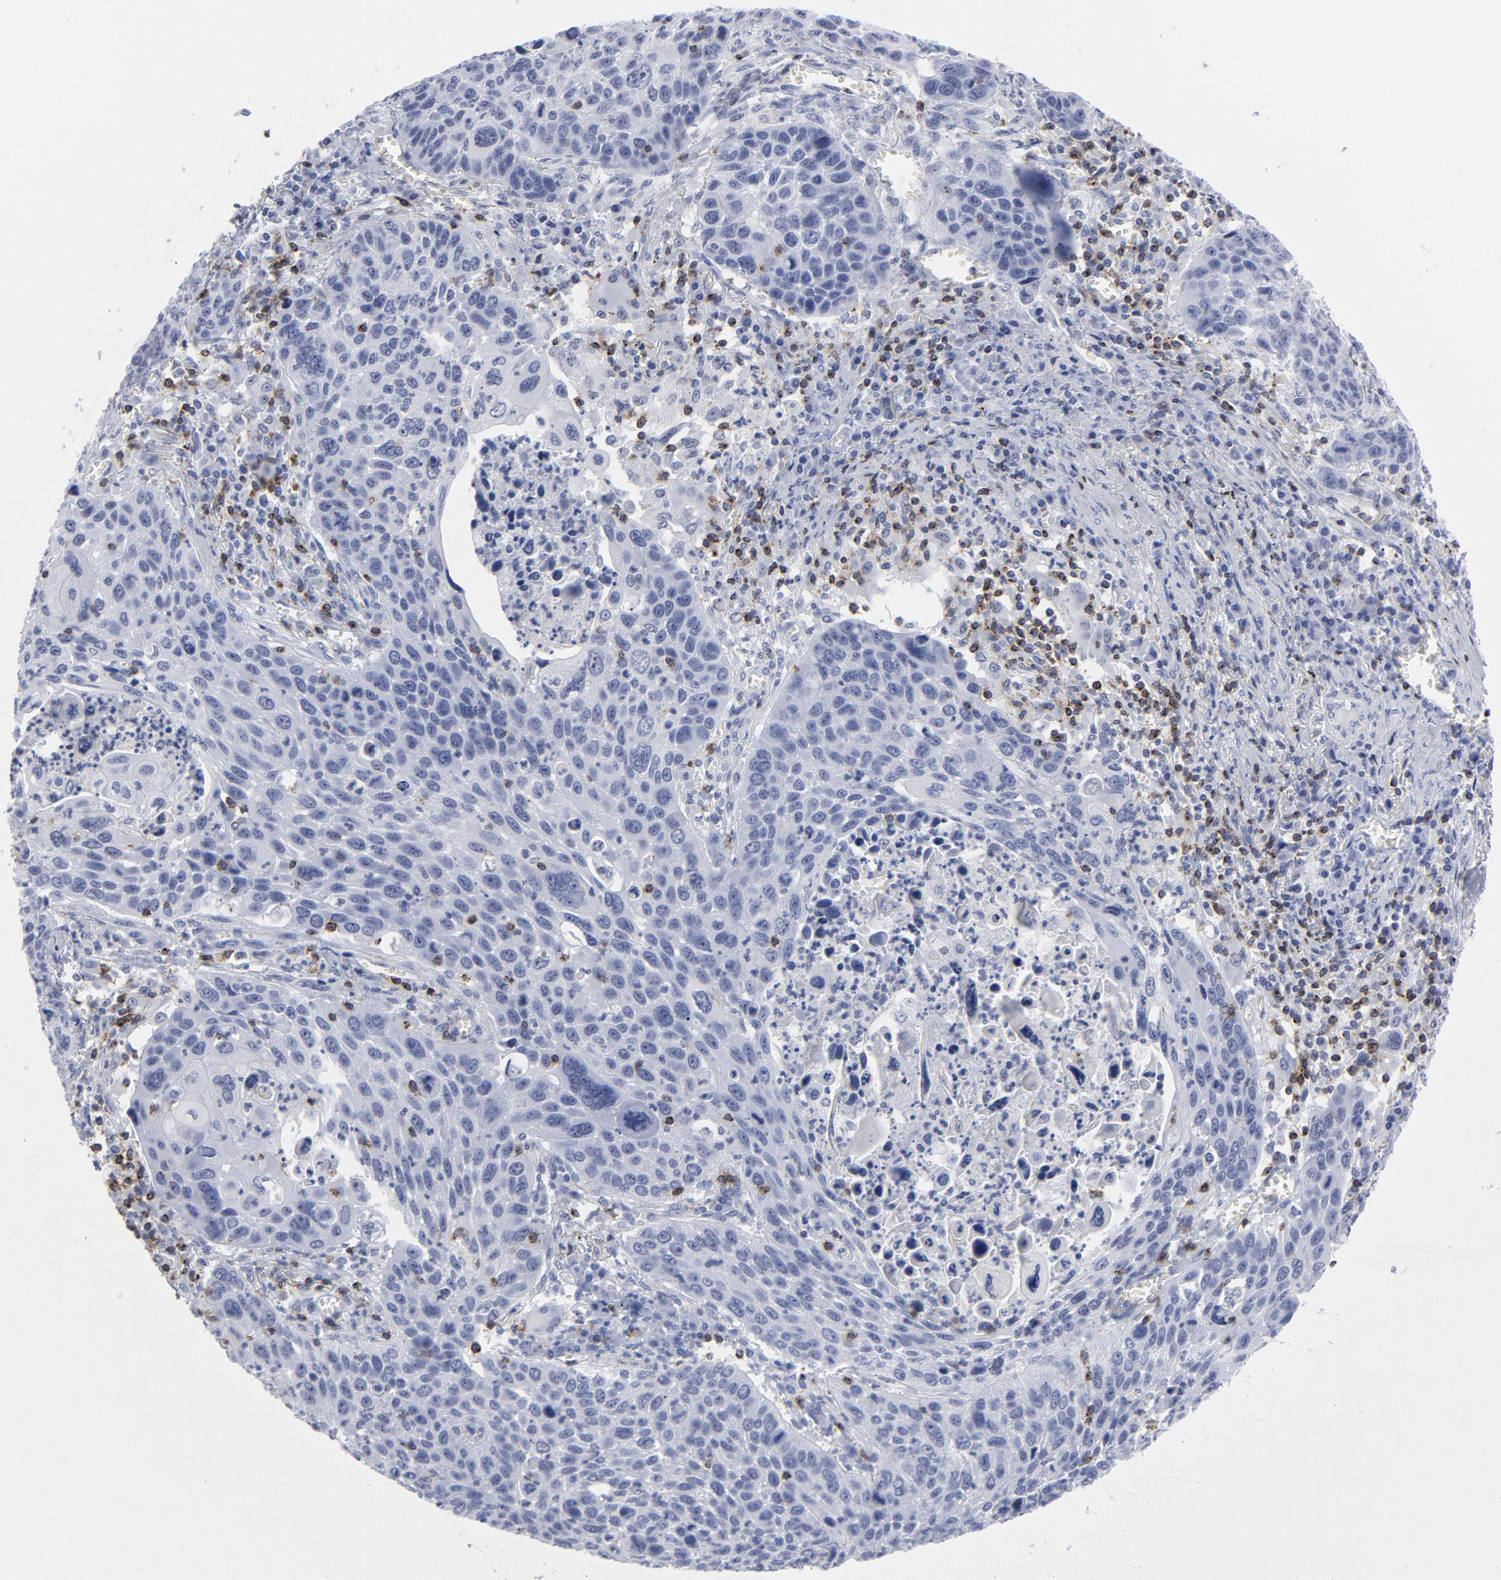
{"staining": {"intensity": "negative", "quantity": "none", "location": "none"}, "tissue": "lung cancer", "cell_type": "Tumor cells", "image_type": "cancer", "snomed": [{"axis": "morphology", "description": "Squamous cell carcinoma, NOS"}, {"axis": "topography", "description": "Lung"}], "caption": "This is an immunohistochemistry image of lung cancer (squamous cell carcinoma). There is no positivity in tumor cells.", "gene": "CD2", "patient": {"sex": "male", "age": 68}}